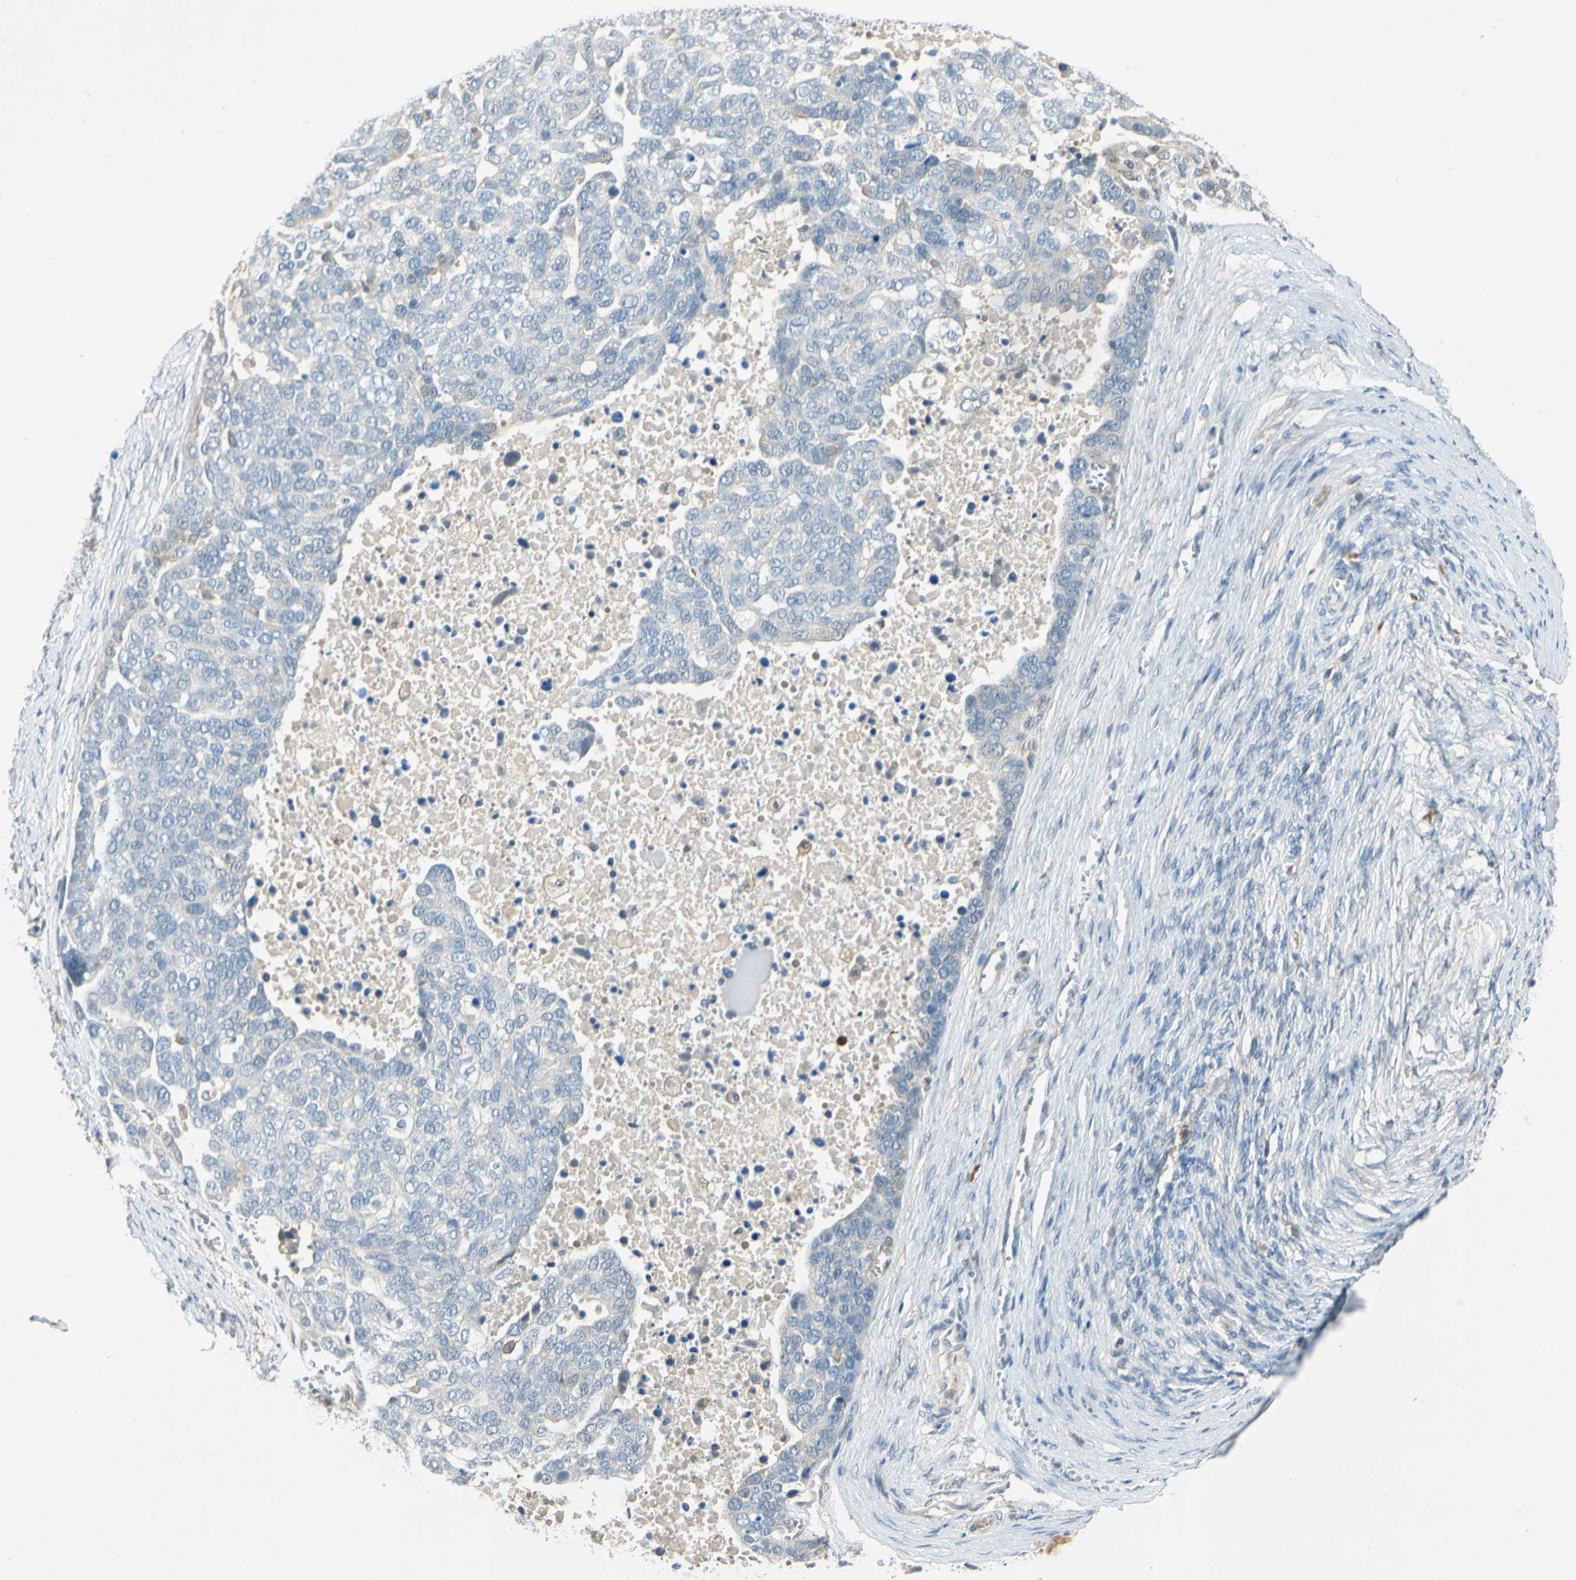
{"staining": {"intensity": "negative", "quantity": "none", "location": "none"}, "tissue": "ovarian cancer", "cell_type": "Tumor cells", "image_type": "cancer", "snomed": [{"axis": "morphology", "description": "Cystadenocarcinoma, serous, NOS"}, {"axis": "topography", "description": "Ovary"}], "caption": "DAB immunohistochemical staining of ovarian cancer (serous cystadenocarcinoma) demonstrates no significant expression in tumor cells. (DAB (3,3'-diaminobenzidine) immunohistochemistry, high magnification).", "gene": "WIPI1", "patient": {"sex": "female", "age": 44}}